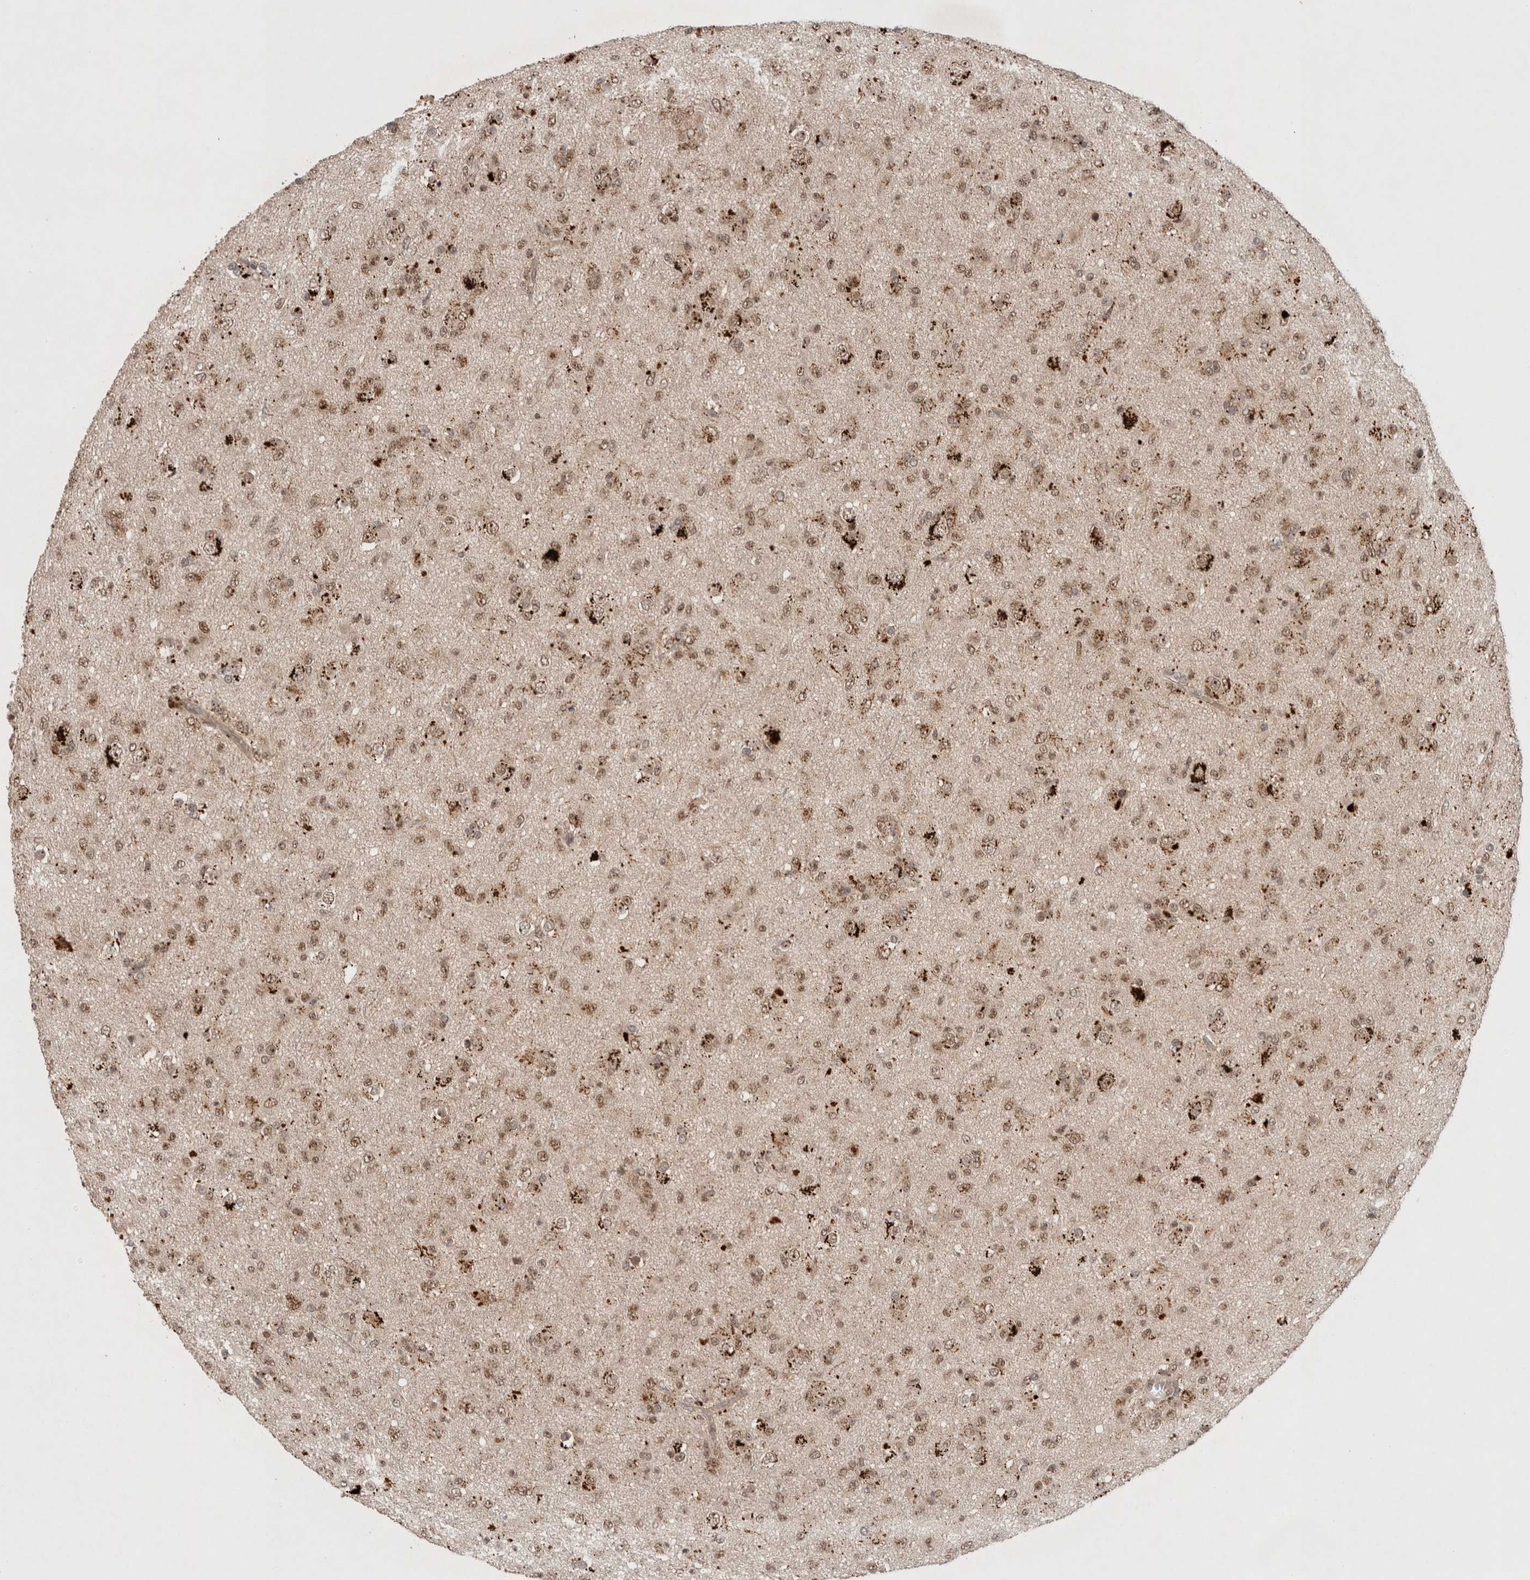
{"staining": {"intensity": "weak", "quantity": ">75%", "location": "nuclear"}, "tissue": "glioma", "cell_type": "Tumor cells", "image_type": "cancer", "snomed": [{"axis": "morphology", "description": "Glioma, malignant, Low grade"}, {"axis": "topography", "description": "Brain"}], "caption": "Immunohistochemical staining of low-grade glioma (malignant) reveals low levels of weak nuclear positivity in approximately >75% of tumor cells. The protein is shown in brown color, while the nuclei are stained blue.", "gene": "MPHOSPH6", "patient": {"sex": "male", "age": 65}}